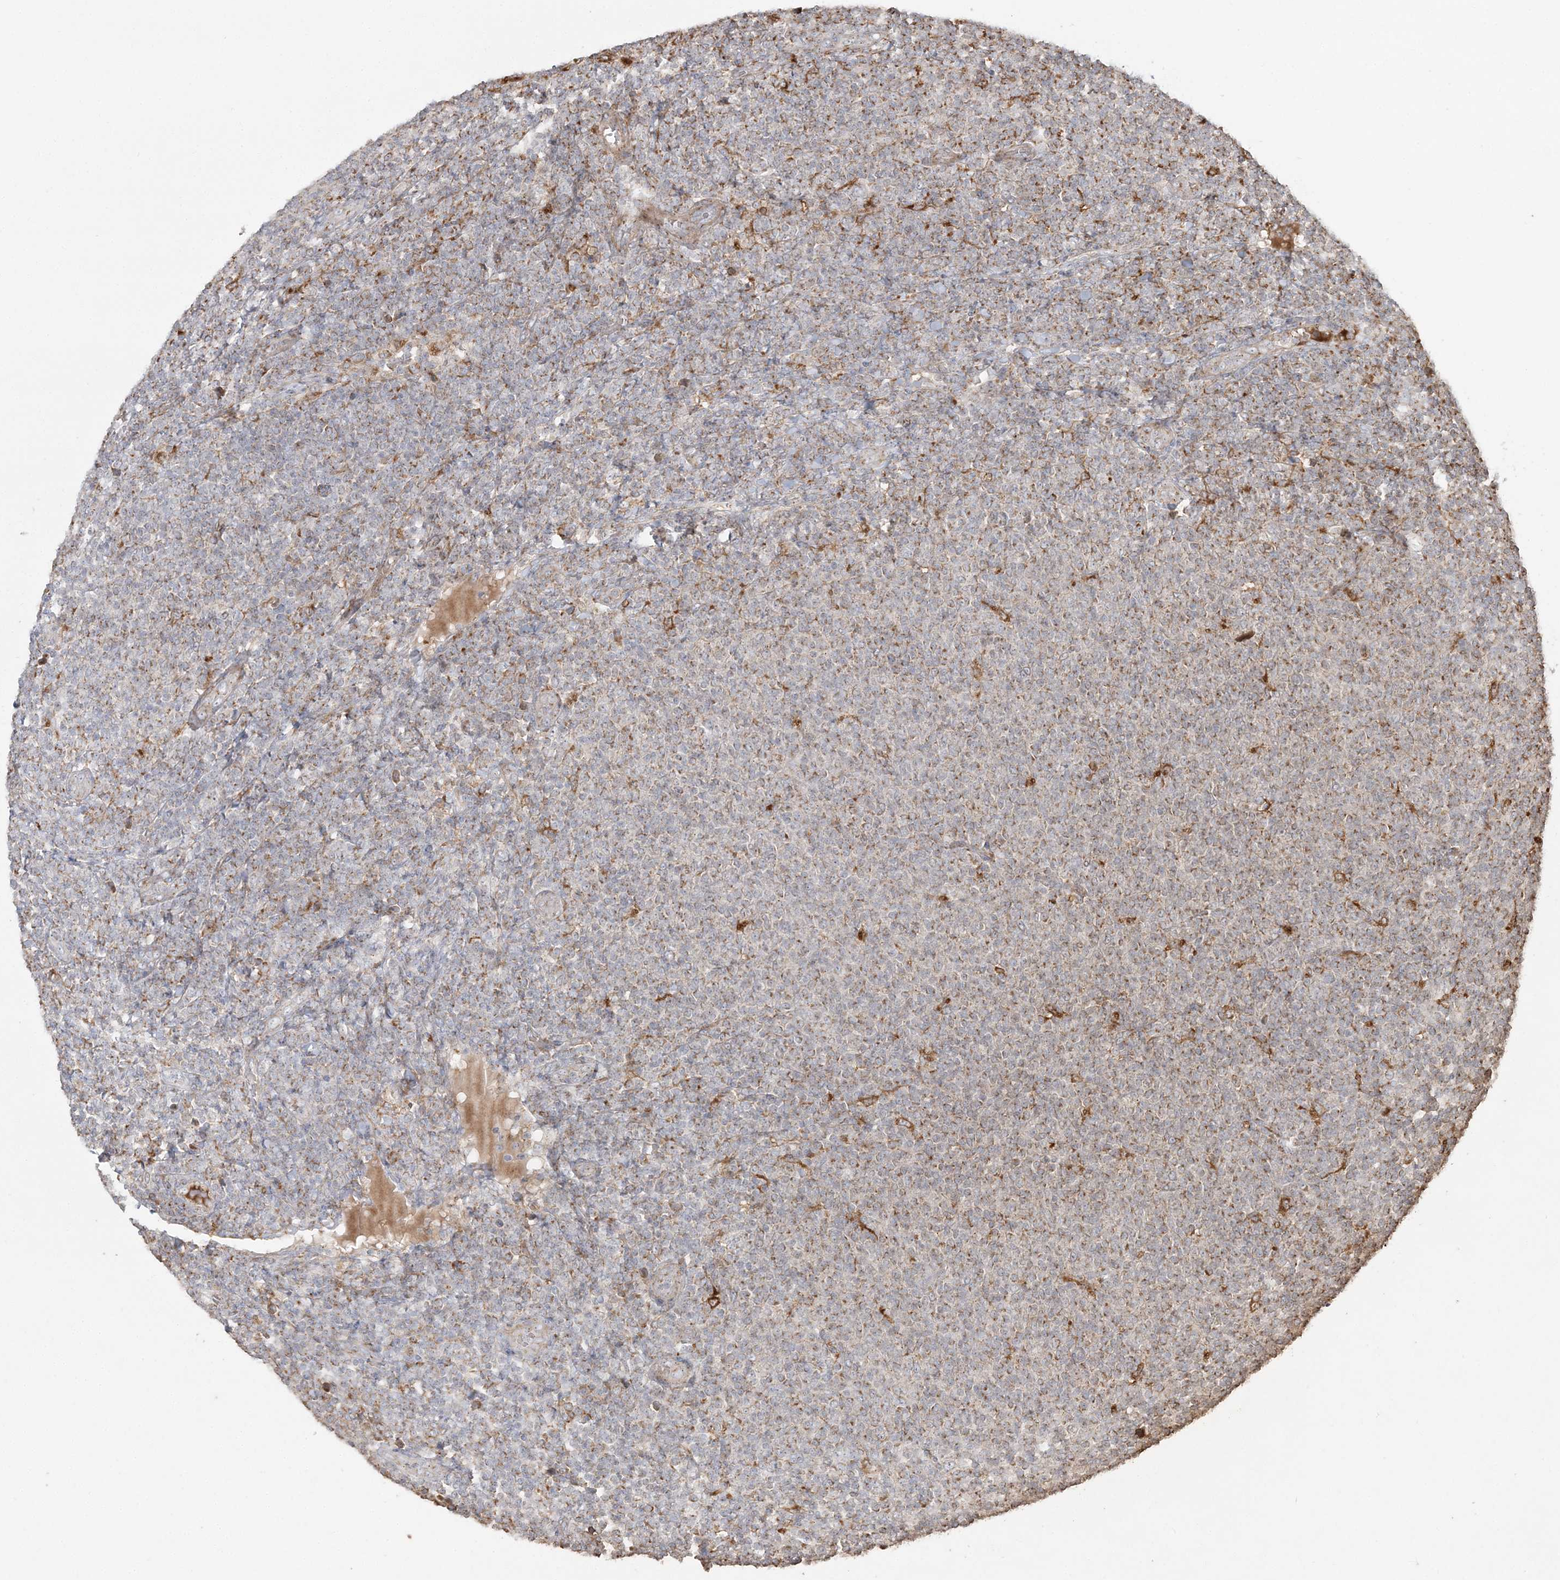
{"staining": {"intensity": "weak", "quantity": "25%-75%", "location": "cytoplasmic/membranous"}, "tissue": "lymphoma", "cell_type": "Tumor cells", "image_type": "cancer", "snomed": [{"axis": "morphology", "description": "Malignant lymphoma, non-Hodgkin's type, Low grade"}, {"axis": "topography", "description": "Lymph node"}], "caption": "A low amount of weak cytoplasmic/membranous positivity is present in approximately 25%-75% of tumor cells in malignant lymphoma, non-Hodgkin's type (low-grade) tissue.", "gene": "ABCC3", "patient": {"sex": "male", "age": 66}}